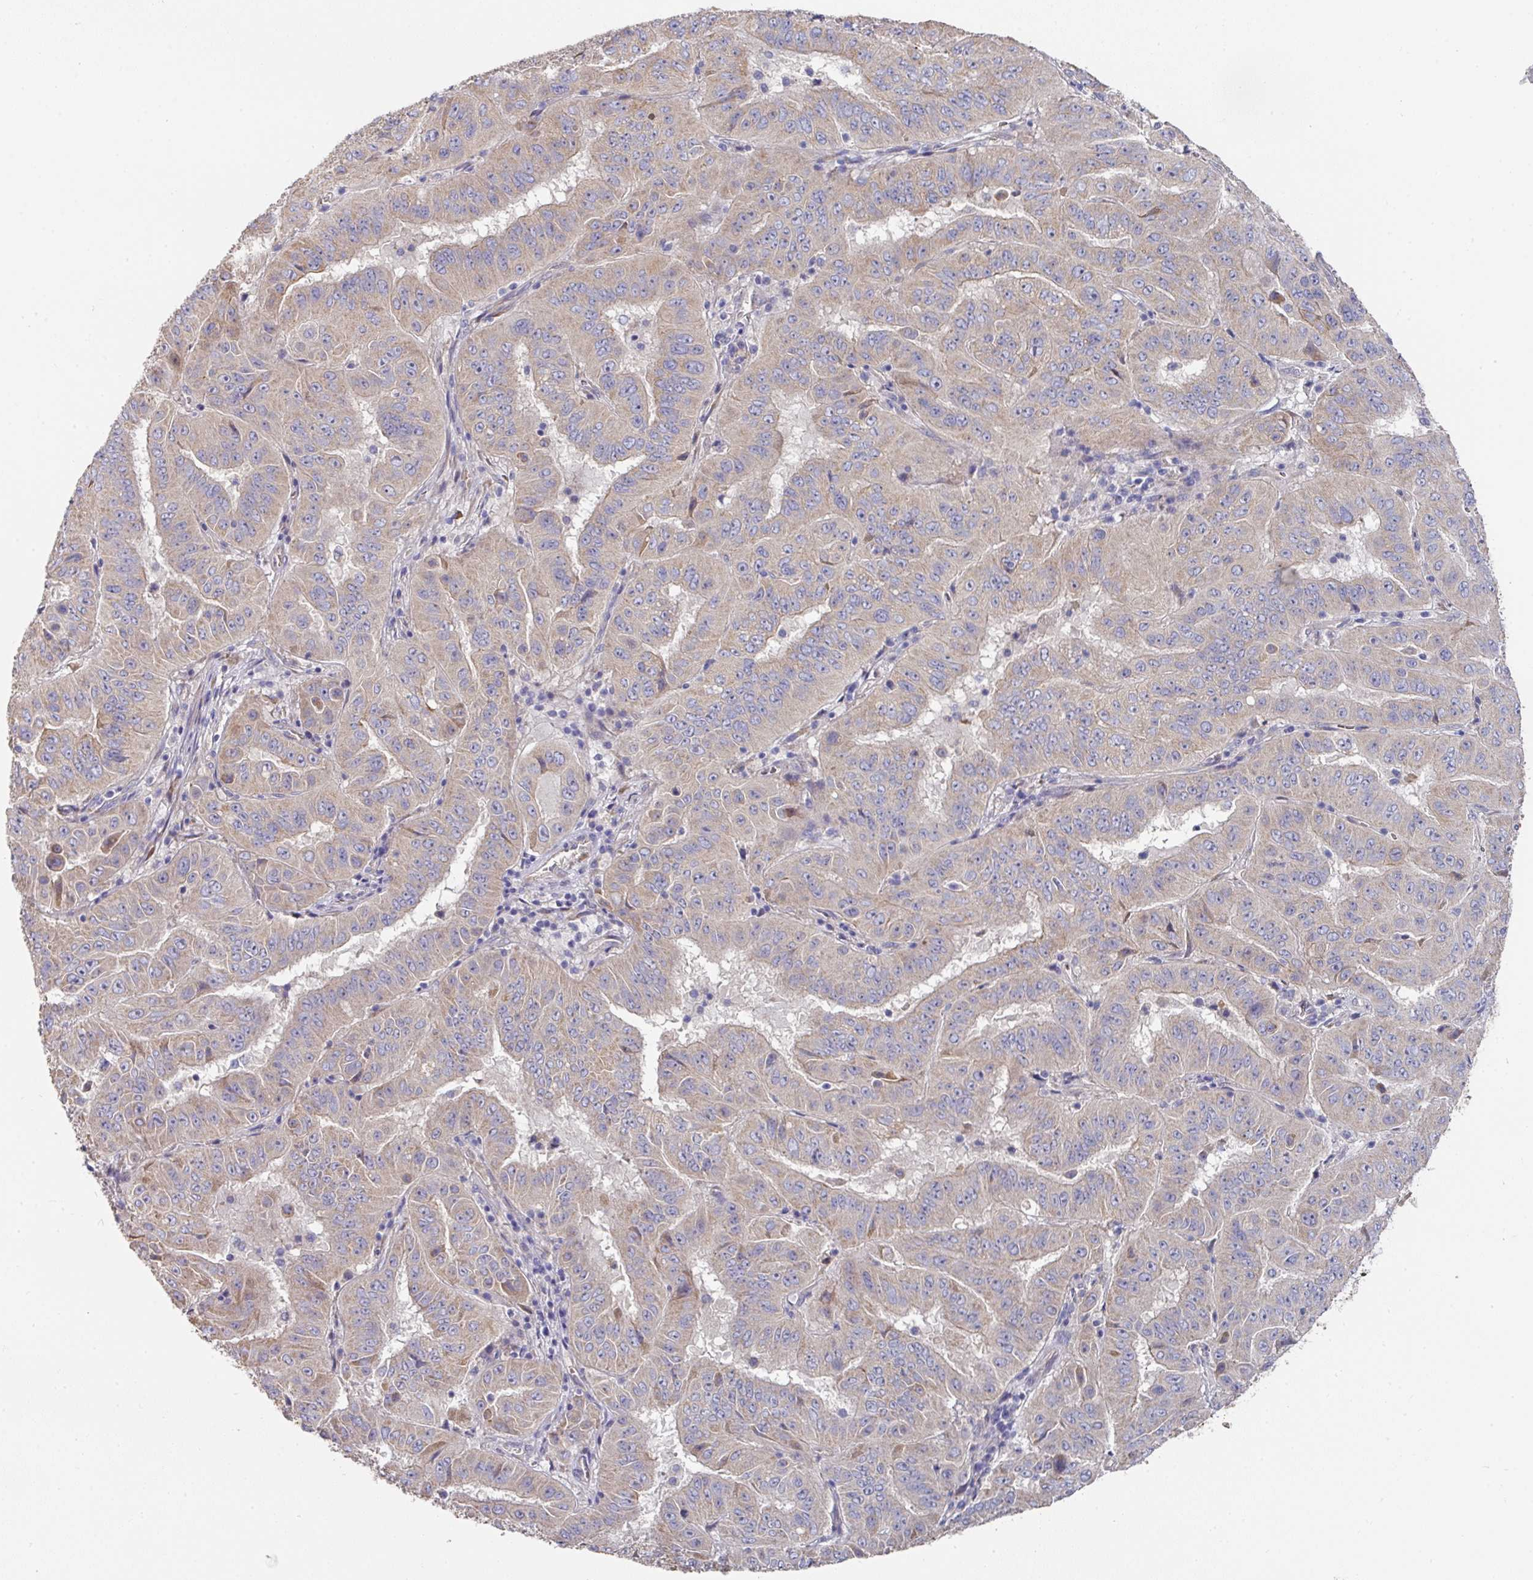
{"staining": {"intensity": "weak", "quantity": ">75%", "location": "cytoplasmic/membranous"}, "tissue": "pancreatic cancer", "cell_type": "Tumor cells", "image_type": "cancer", "snomed": [{"axis": "morphology", "description": "Adenocarcinoma, NOS"}, {"axis": "topography", "description": "Pancreas"}], "caption": "Brown immunohistochemical staining in pancreatic adenocarcinoma shows weak cytoplasmic/membranous positivity in approximately >75% of tumor cells.", "gene": "PYROXD2", "patient": {"sex": "male", "age": 63}}